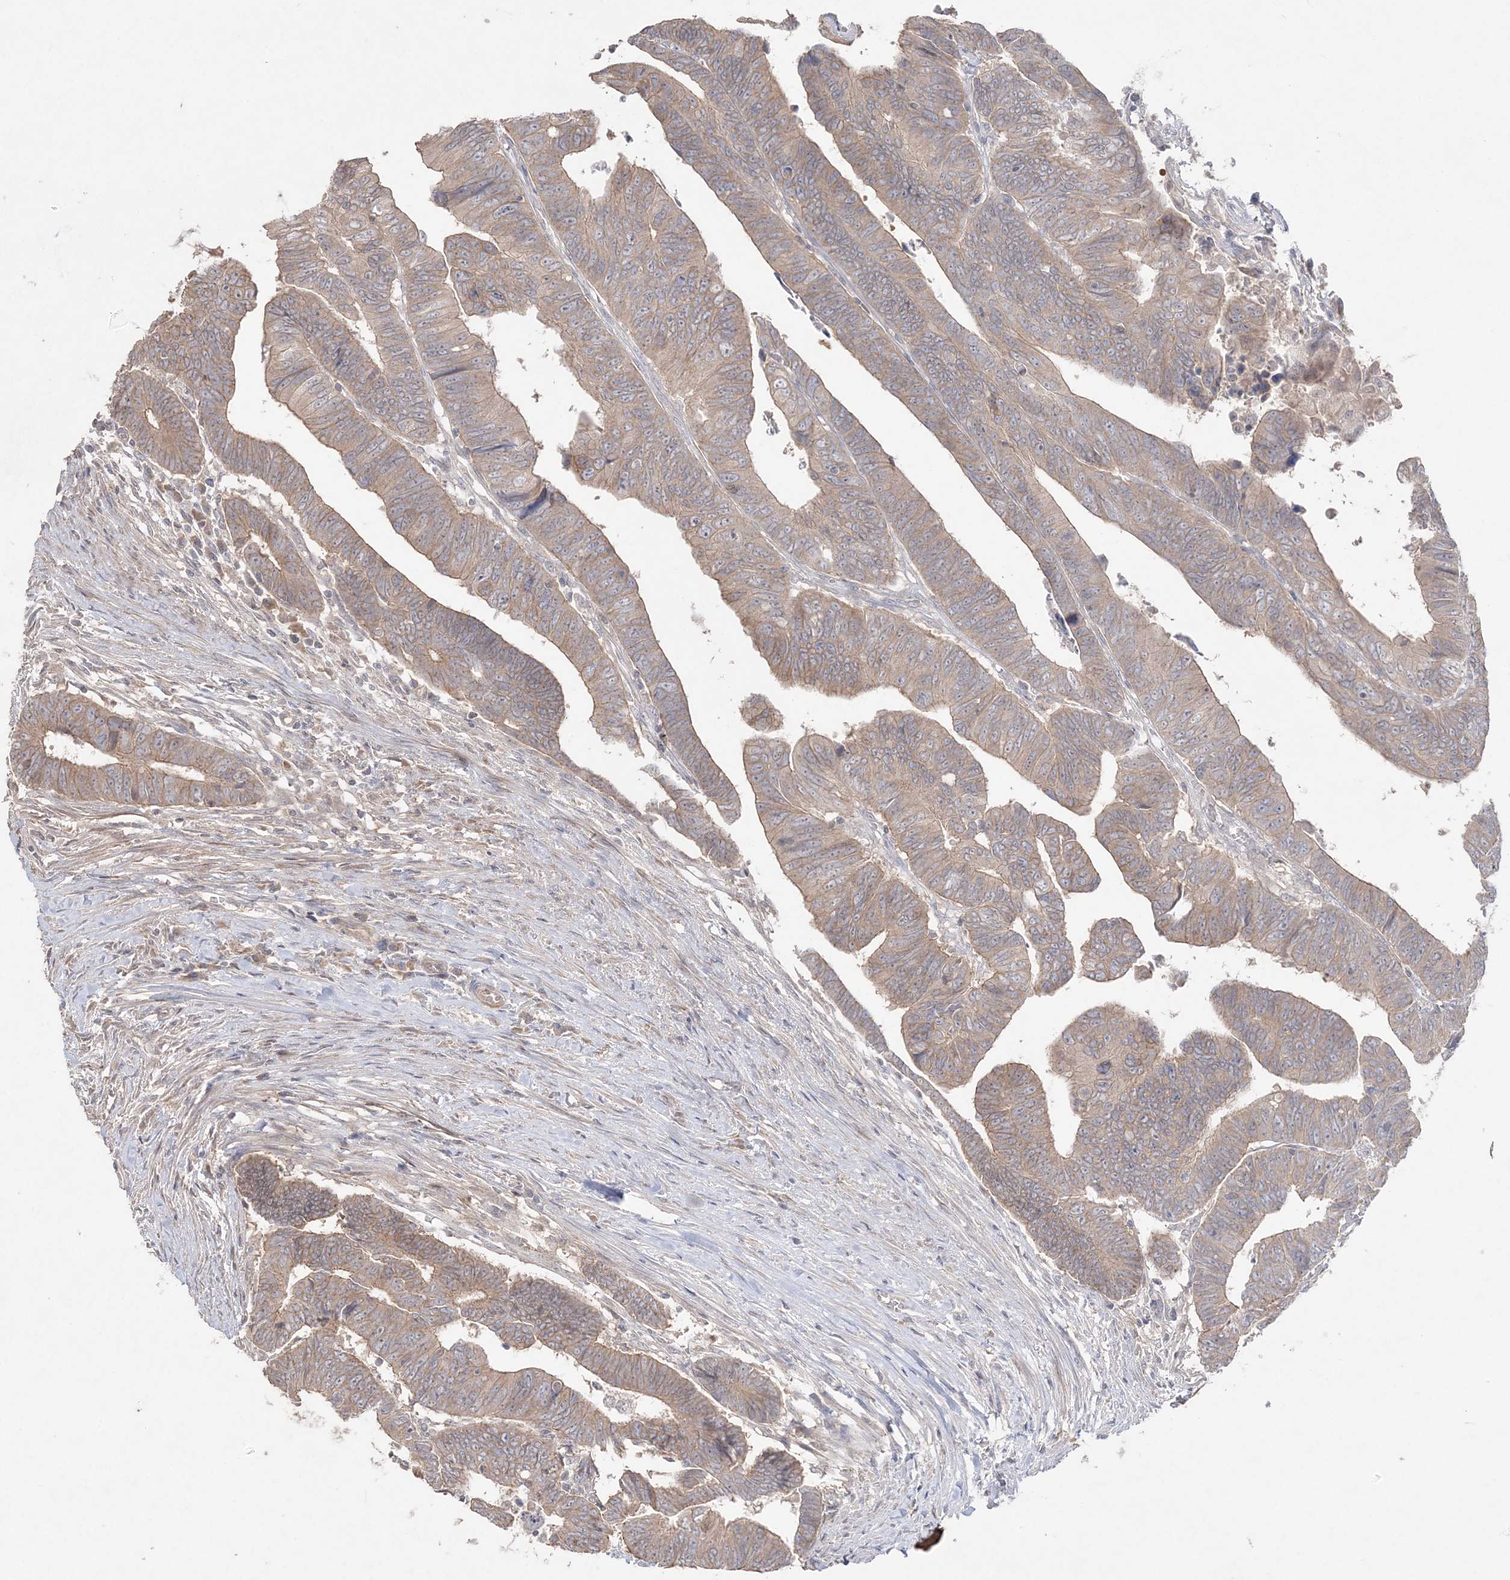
{"staining": {"intensity": "weak", "quantity": ">75%", "location": "cytoplasmic/membranous"}, "tissue": "colorectal cancer", "cell_type": "Tumor cells", "image_type": "cancer", "snomed": [{"axis": "morphology", "description": "Adenocarcinoma, NOS"}, {"axis": "topography", "description": "Rectum"}], "caption": "Immunohistochemical staining of human colorectal adenocarcinoma shows low levels of weak cytoplasmic/membranous expression in approximately >75% of tumor cells.", "gene": "SH3BP4", "patient": {"sex": "female", "age": 65}}